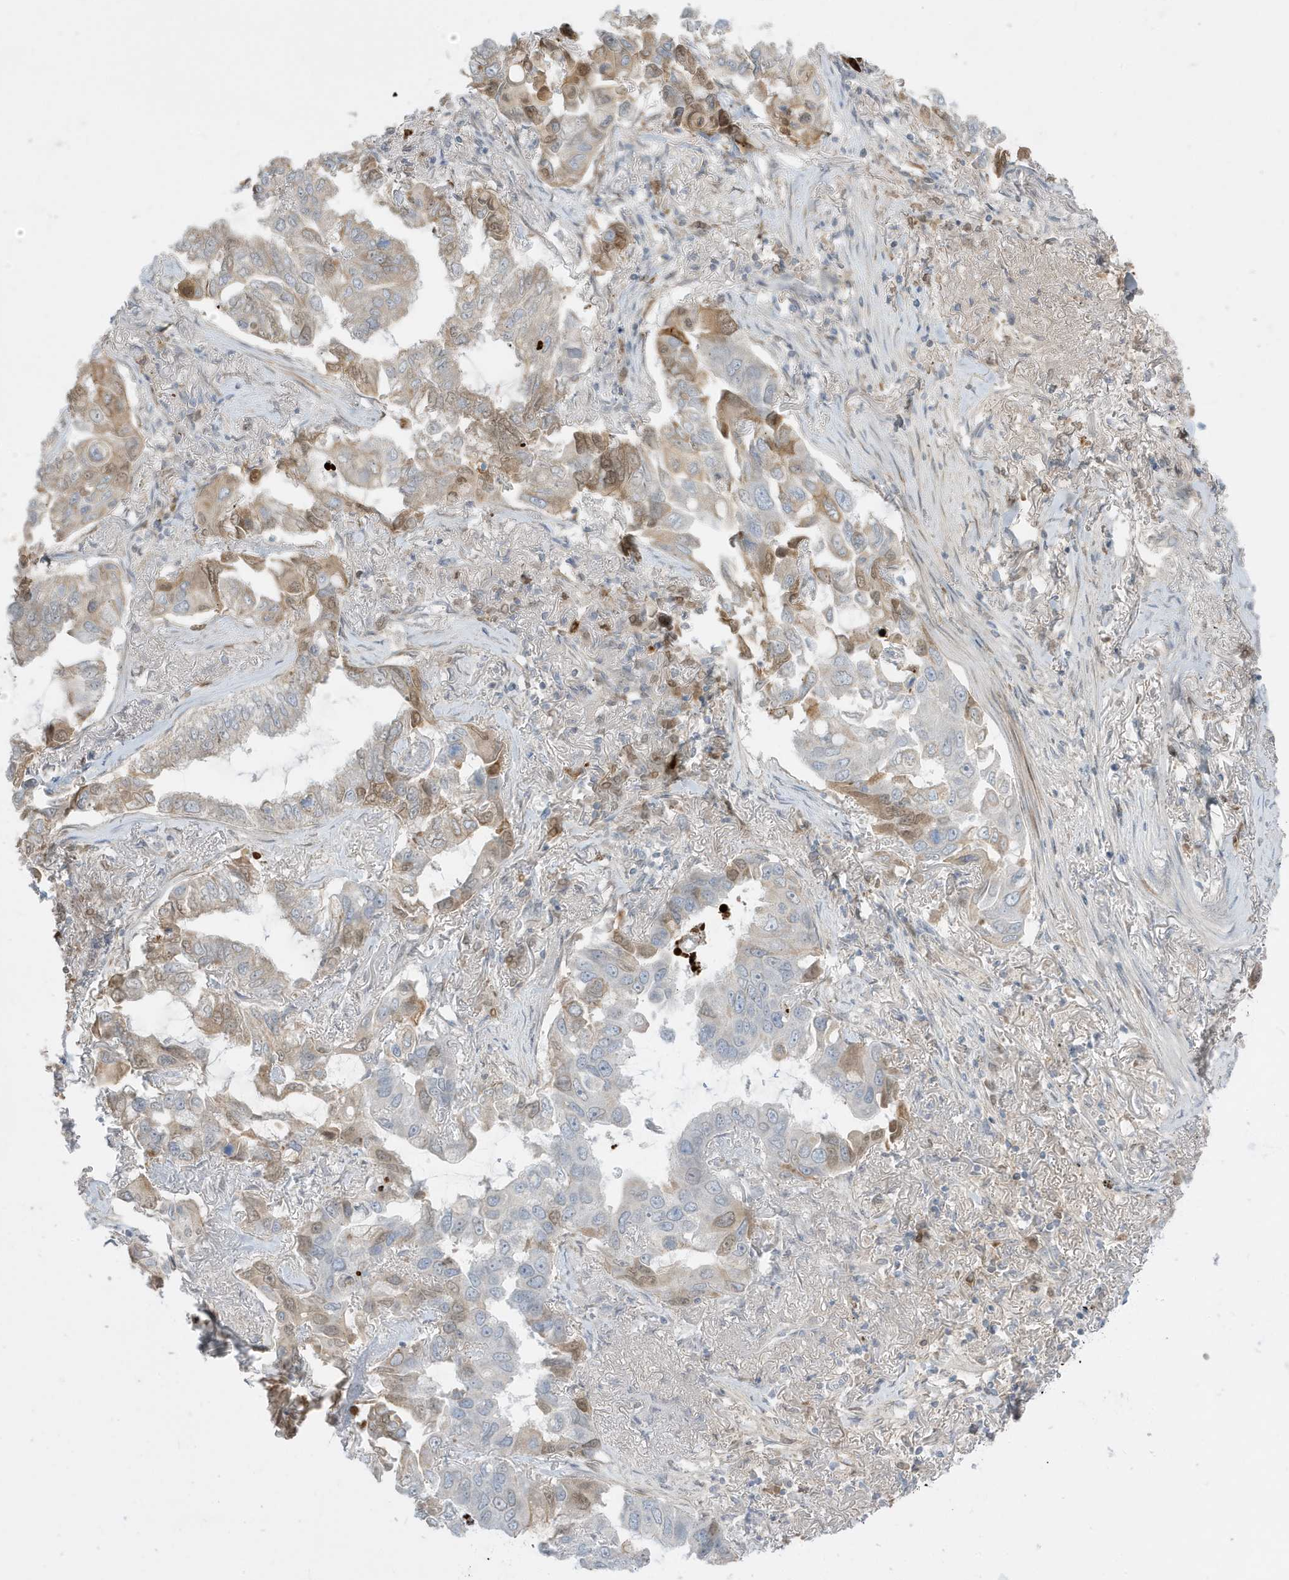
{"staining": {"intensity": "moderate", "quantity": "25%-75%", "location": "cytoplasmic/membranous,nuclear"}, "tissue": "lung cancer", "cell_type": "Tumor cells", "image_type": "cancer", "snomed": [{"axis": "morphology", "description": "Adenocarcinoma, NOS"}, {"axis": "topography", "description": "Lung"}], "caption": "A brown stain highlights moderate cytoplasmic/membranous and nuclear positivity of a protein in lung cancer tumor cells.", "gene": "FNDC1", "patient": {"sex": "male", "age": 64}}